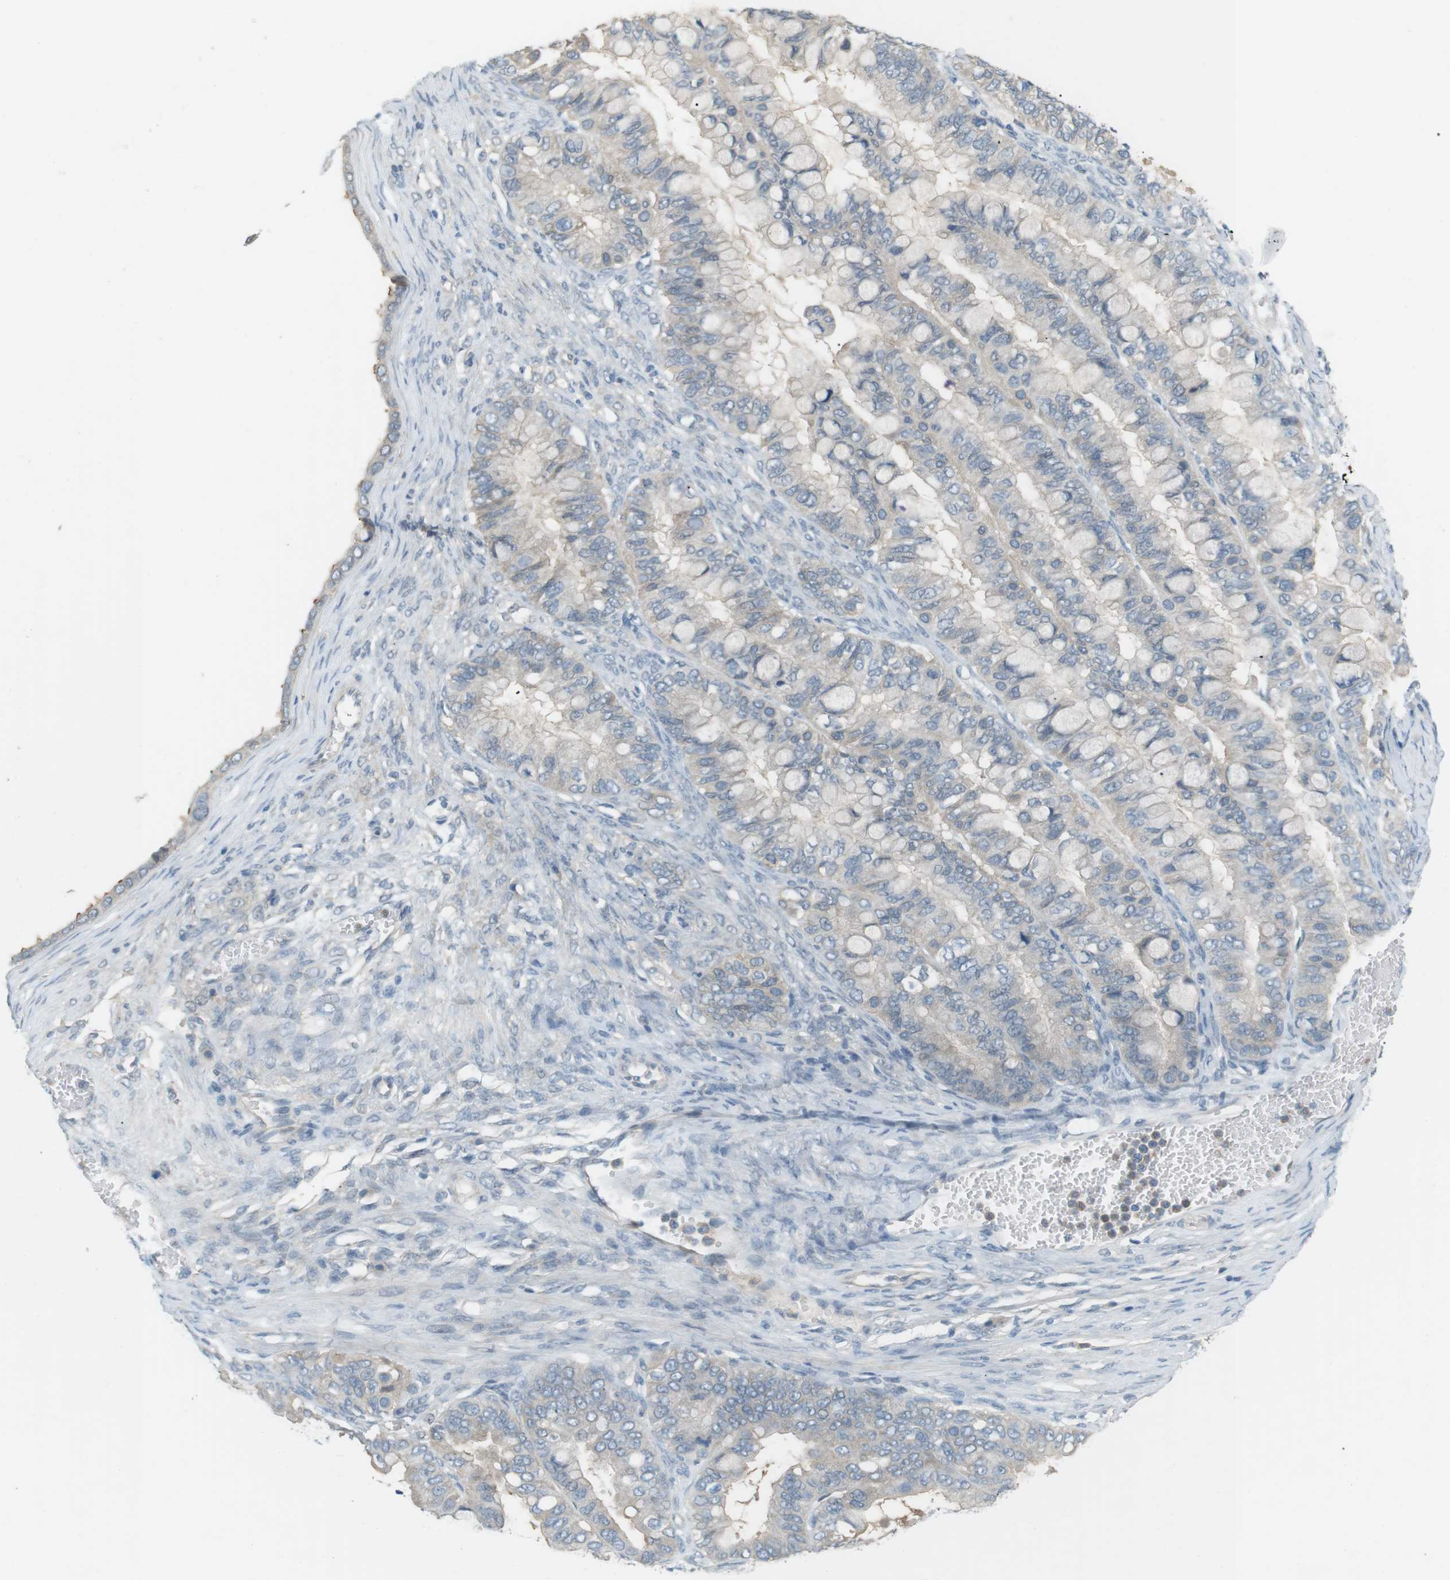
{"staining": {"intensity": "weak", "quantity": "<25%", "location": "cytoplasmic/membranous"}, "tissue": "ovarian cancer", "cell_type": "Tumor cells", "image_type": "cancer", "snomed": [{"axis": "morphology", "description": "Cystadenocarcinoma, mucinous, NOS"}, {"axis": "topography", "description": "Ovary"}], "caption": "This is an IHC photomicrograph of ovarian cancer (mucinous cystadenocarcinoma). There is no staining in tumor cells.", "gene": "RTN3", "patient": {"sex": "female", "age": 80}}